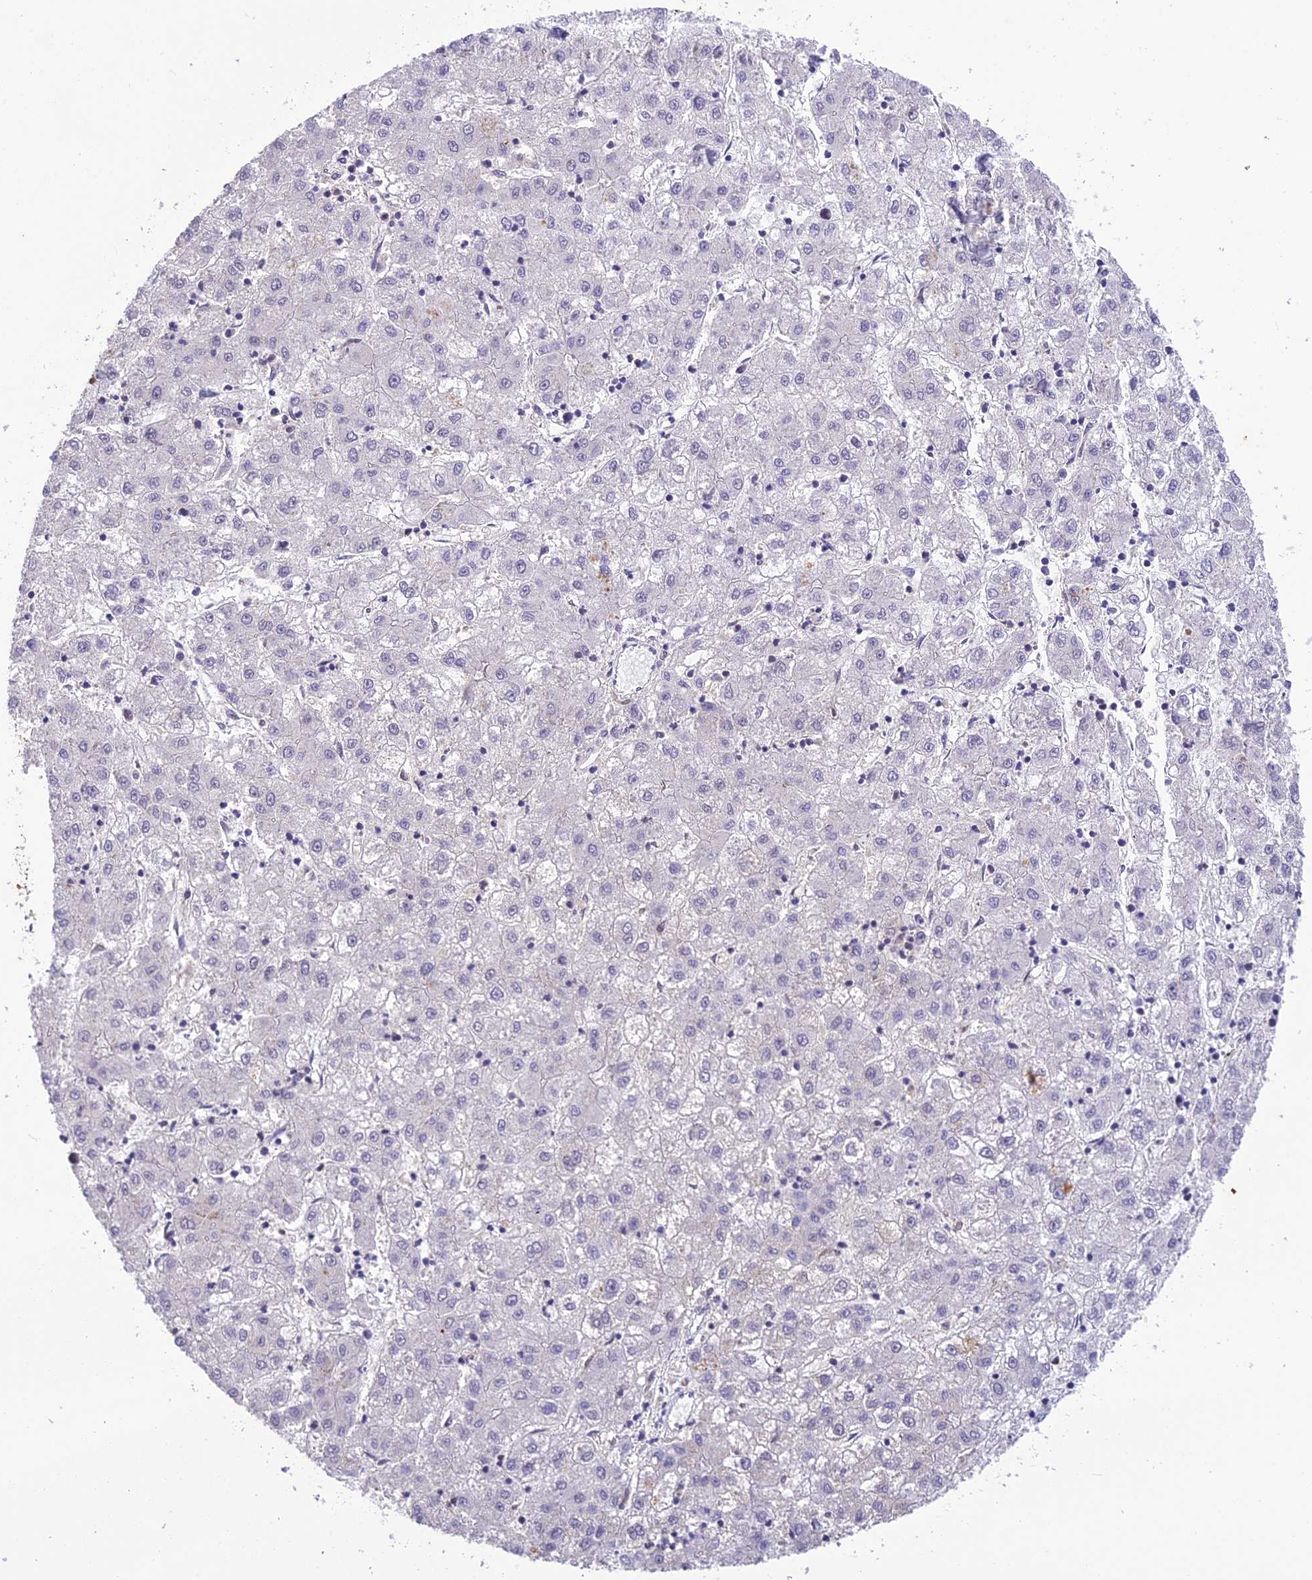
{"staining": {"intensity": "negative", "quantity": "none", "location": "none"}, "tissue": "liver cancer", "cell_type": "Tumor cells", "image_type": "cancer", "snomed": [{"axis": "morphology", "description": "Carcinoma, Hepatocellular, NOS"}, {"axis": "topography", "description": "Liver"}], "caption": "IHC of human liver cancer shows no staining in tumor cells.", "gene": "BMT2", "patient": {"sex": "male", "age": 72}}